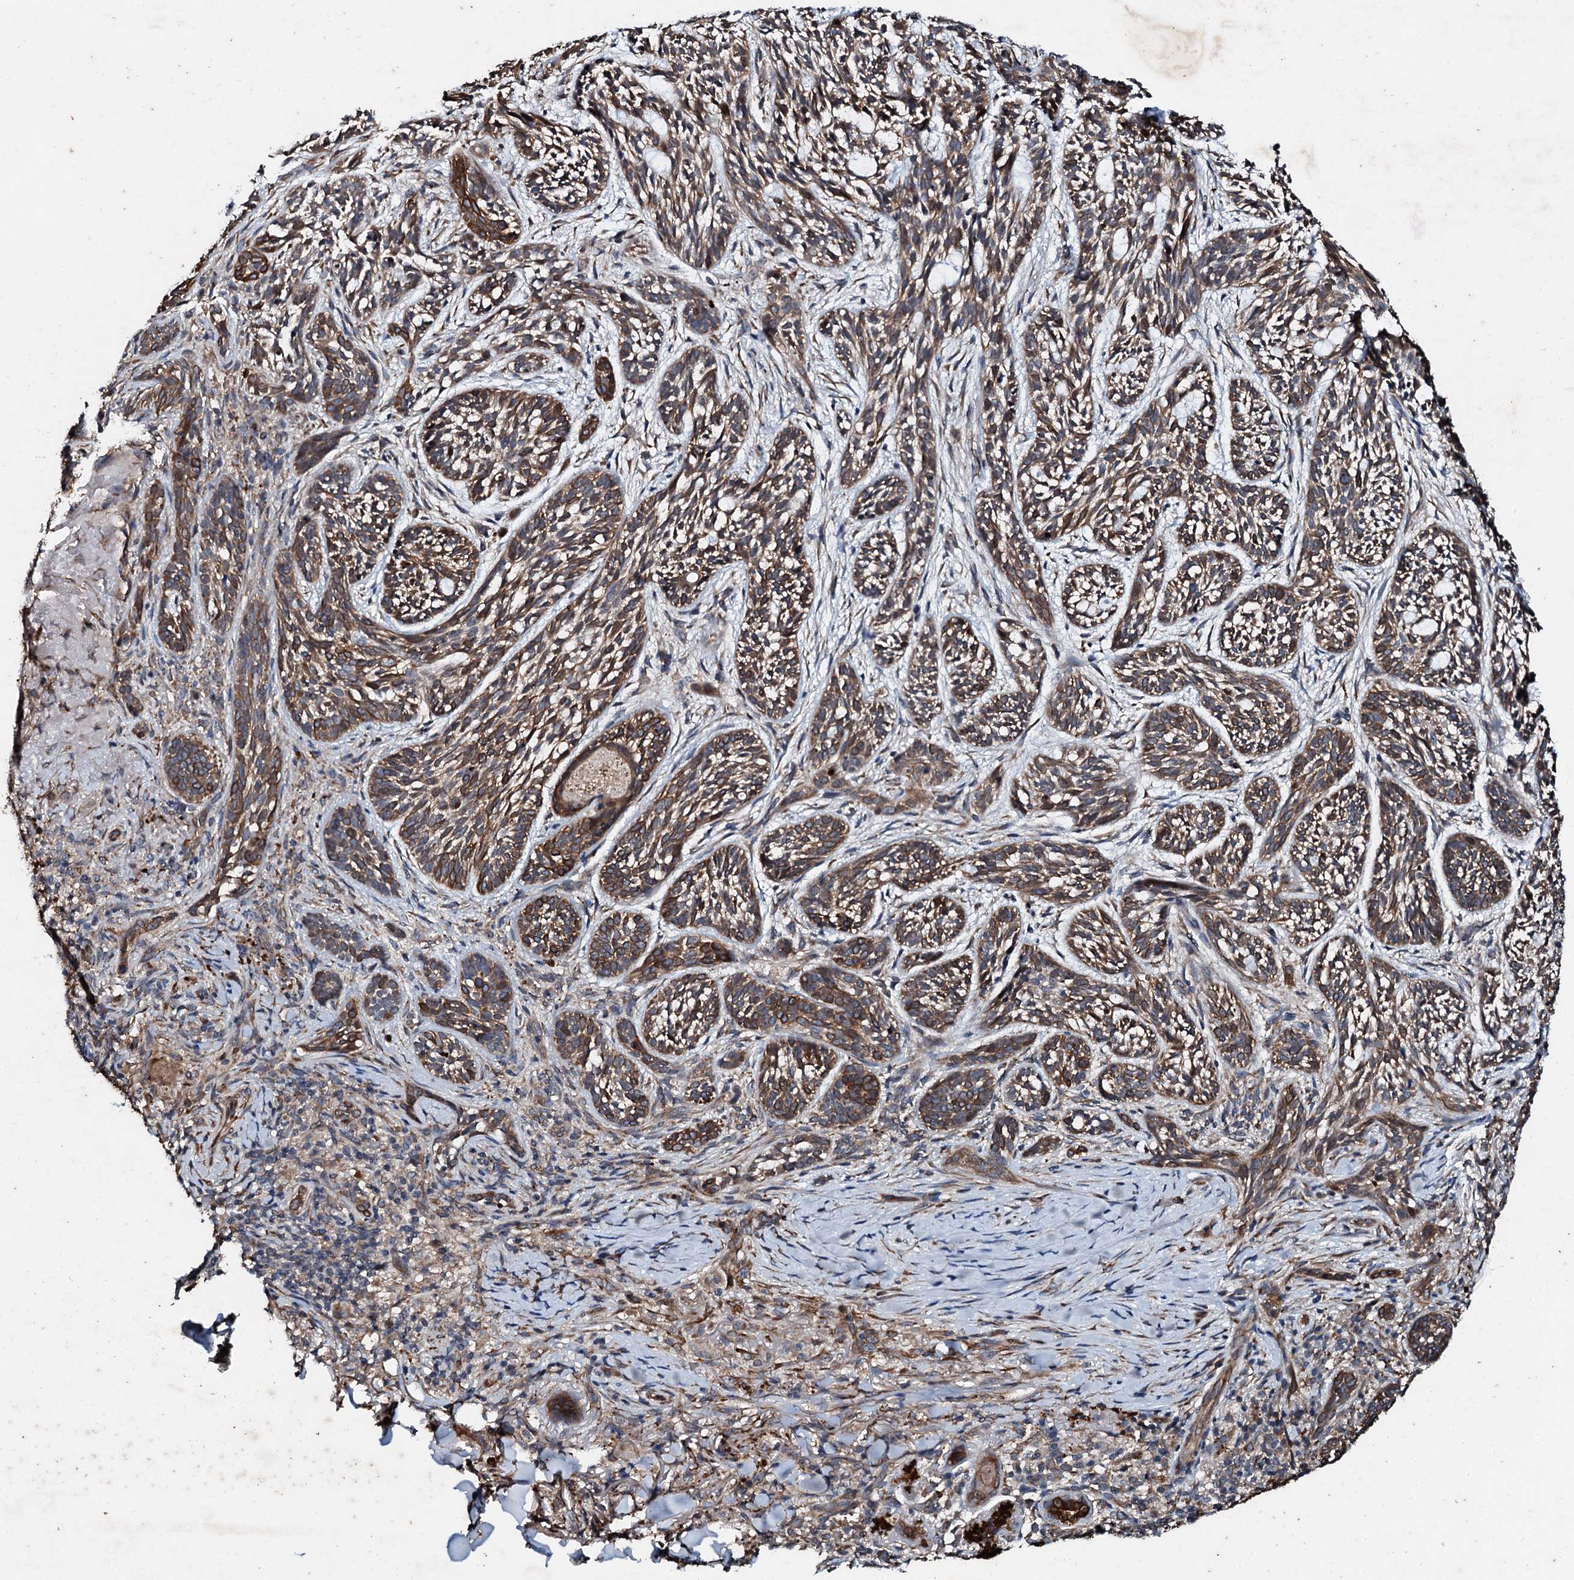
{"staining": {"intensity": "strong", "quantity": ">75%", "location": "cytoplasmic/membranous"}, "tissue": "skin cancer", "cell_type": "Tumor cells", "image_type": "cancer", "snomed": [{"axis": "morphology", "description": "Basal cell carcinoma"}, {"axis": "topography", "description": "Skin"}], "caption": "Human basal cell carcinoma (skin) stained for a protein (brown) demonstrates strong cytoplasmic/membranous positive expression in about >75% of tumor cells.", "gene": "ADAMTS10", "patient": {"sex": "male", "age": 71}}